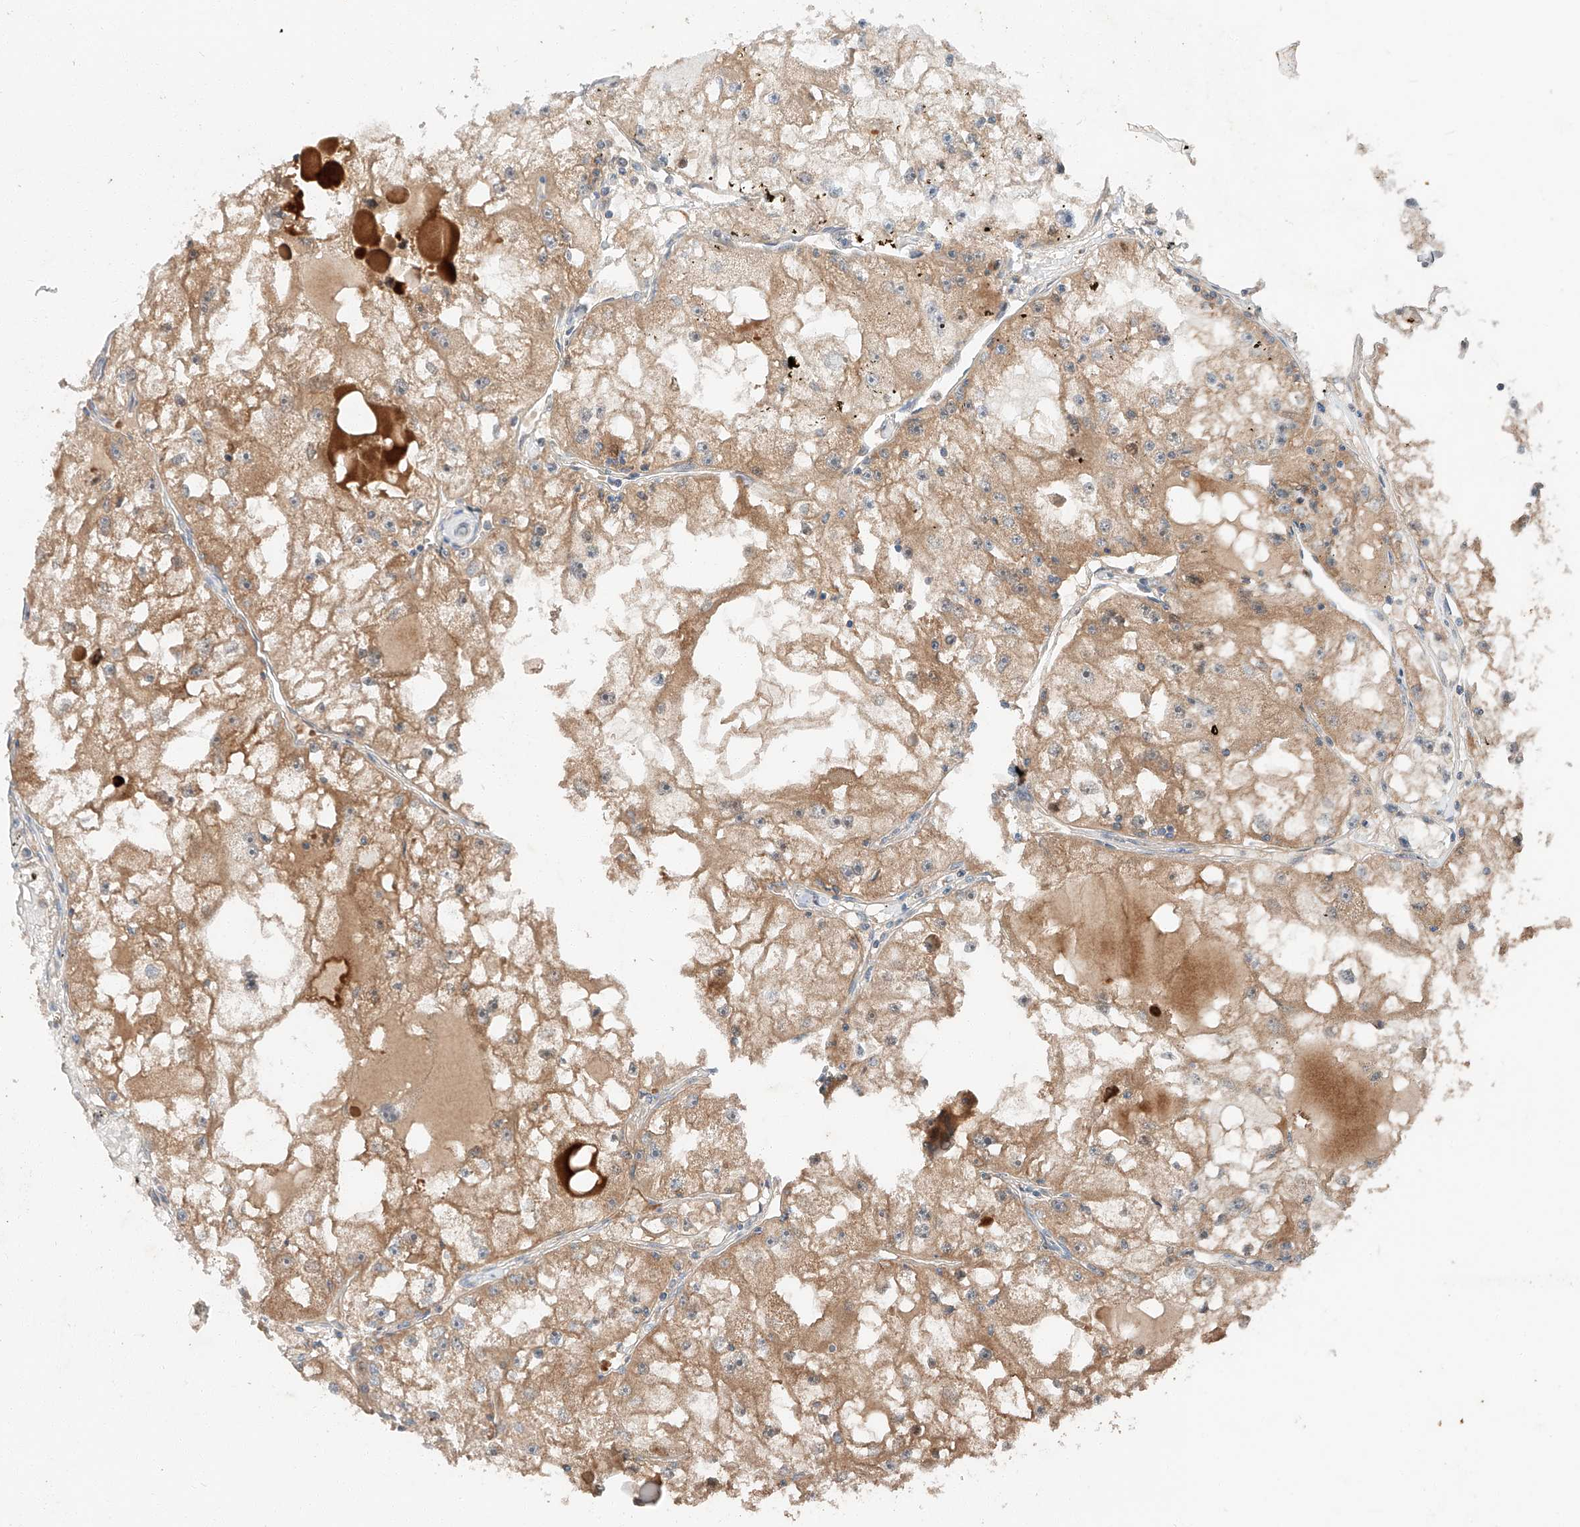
{"staining": {"intensity": "moderate", "quantity": ">75%", "location": "cytoplasmic/membranous"}, "tissue": "renal cancer", "cell_type": "Tumor cells", "image_type": "cancer", "snomed": [{"axis": "morphology", "description": "Adenocarcinoma, NOS"}, {"axis": "topography", "description": "Kidney"}], "caption": "A photomicrograph of renal cancer (adenocarcinoma) stained for a protein demonstrates moderate cytoplasmic/membranous brown staining in tumor cells.", "gene": "XPNPEP1", "patient": {"sex": "male", "age": 56}}